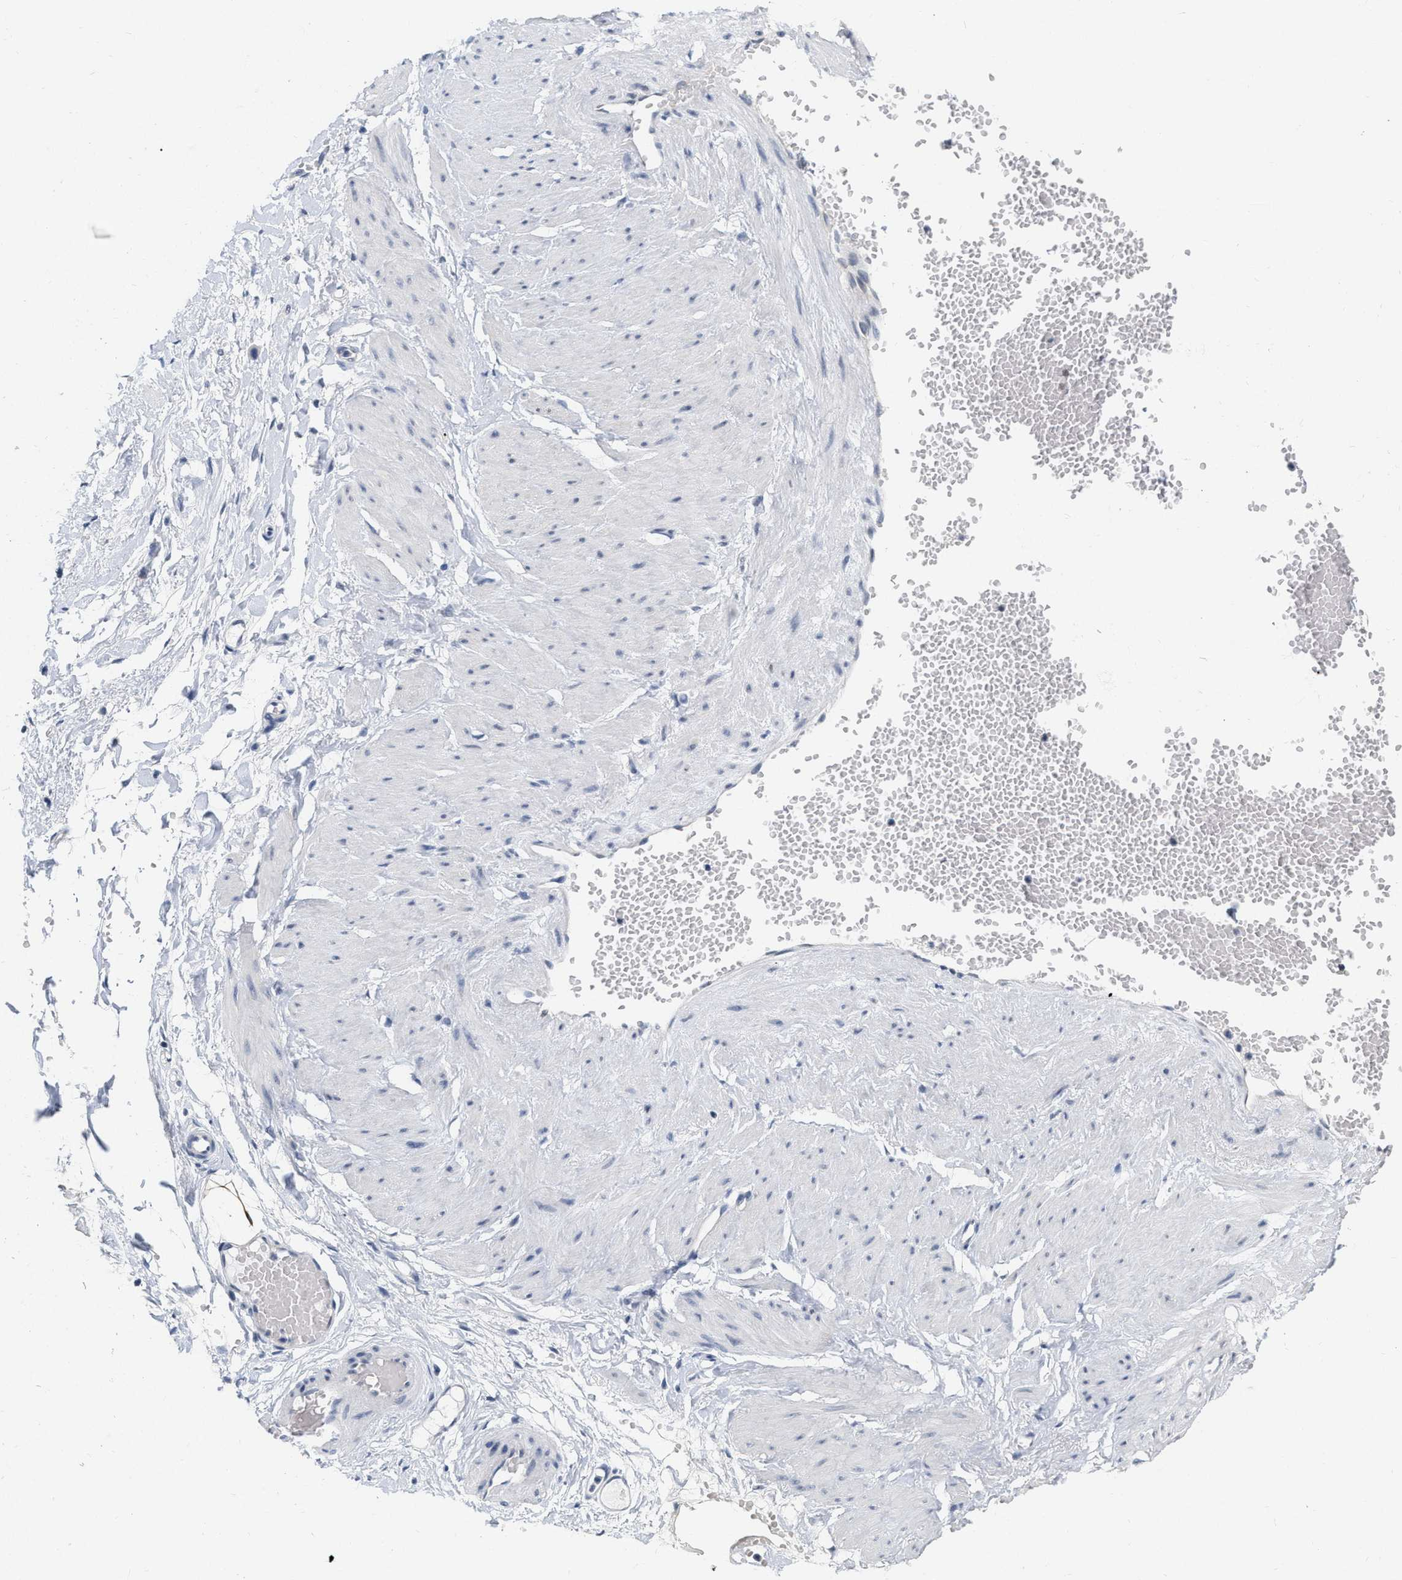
{"staining": {"intensity": "negative", "quantity": "none", "location": "none"}, "tissue": "adipose tissue", "cell_type": "Adipocytes", "image_type": "normal", "snomed": [{"axis": "morphology", "description": "Normal tissue, NOS"}, {"axis": "topography", "description": "Soft tissue"}], "caption": "Adipocytes are negative for protein expression in benign human adipose tissue. (DAB (3,3'-diaminobenzidine) IHC, high magnification).", "gene": "RUVBL1", "patient": {"sex": "male", "age": 72}}